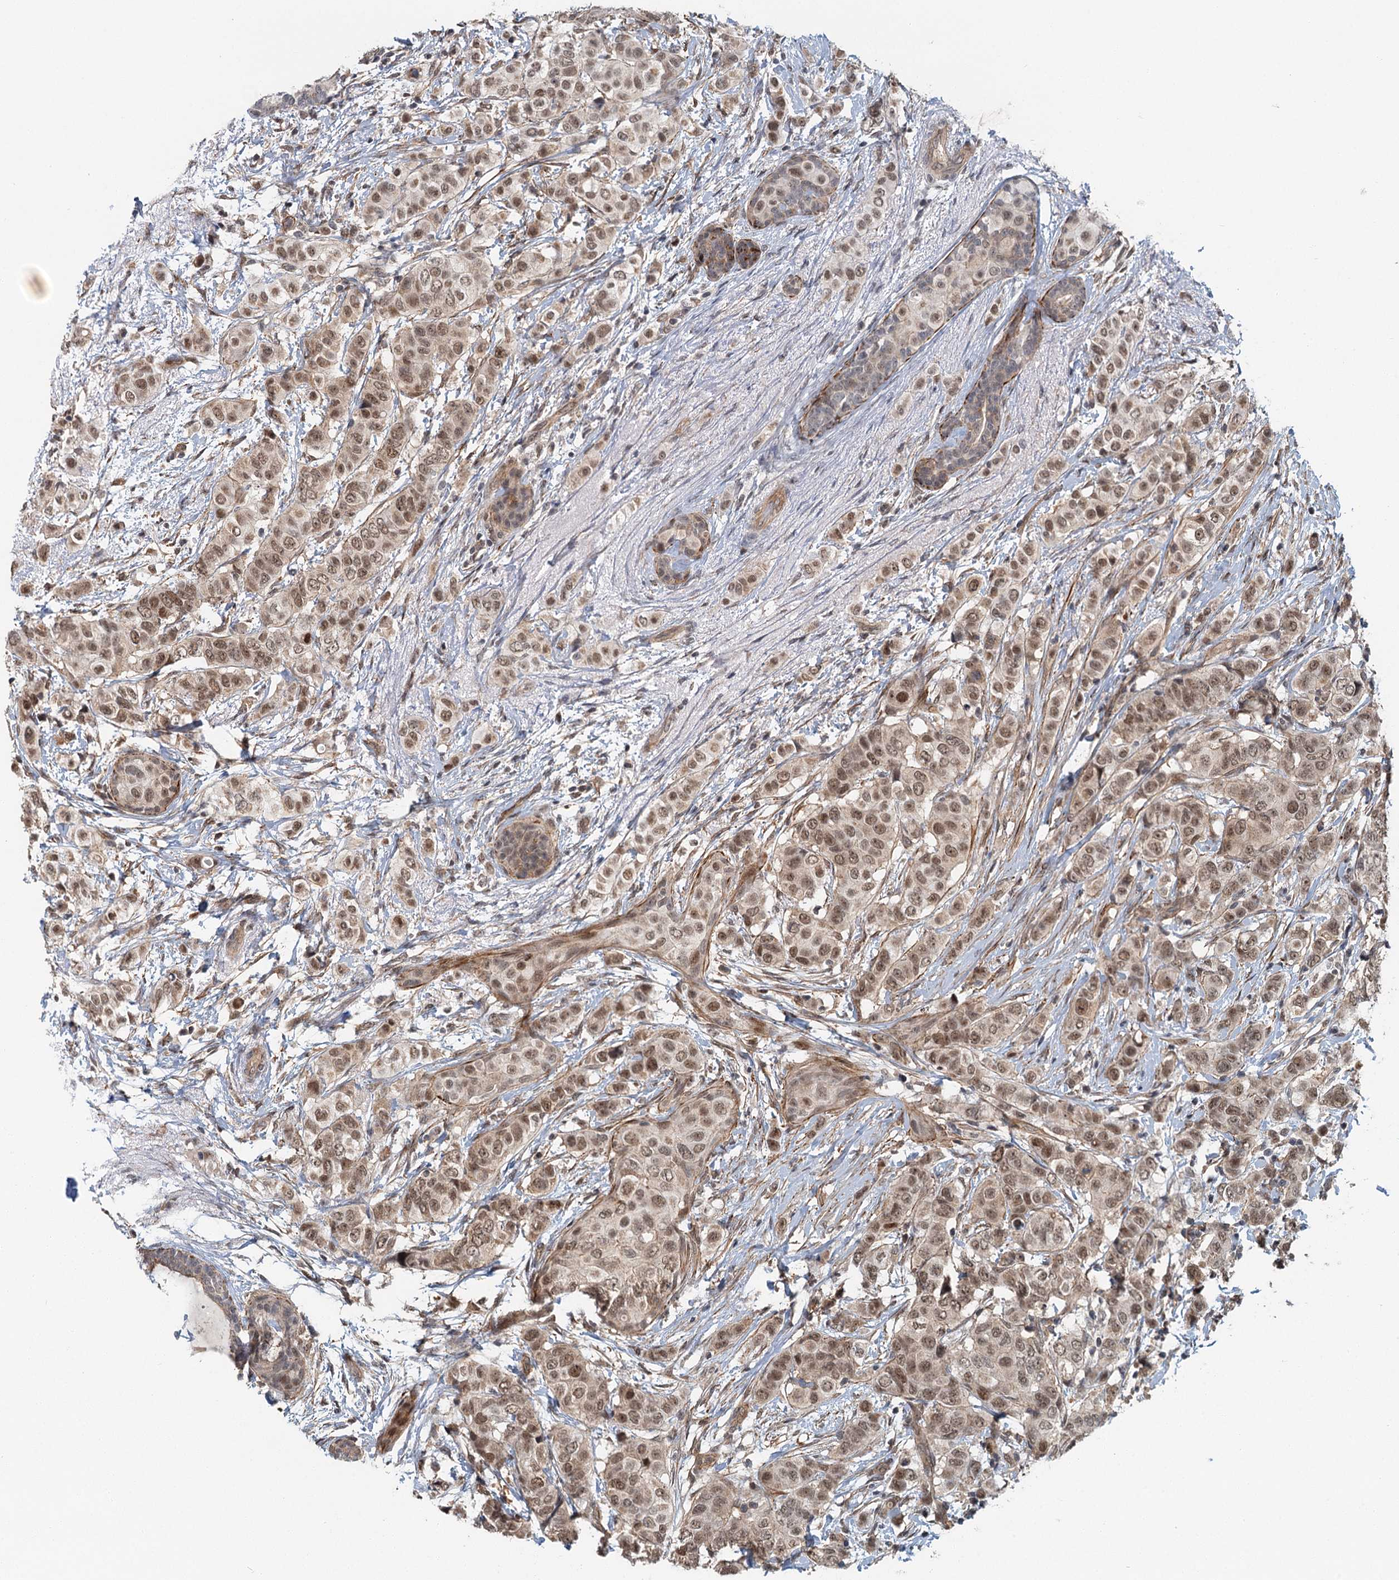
{"staining": {"intensity": "moderate", "quantity": ">75%", "location": "nuclear"}, "tissue": "breast cancer", "cell_type": "Tumor cells", "image_type": "cancer", "snomed": [{"axis": "morphology", "description": "Lobular carcinoma"}, {"axis": "topography", "description": "Breast"}], "caption": "Breast cancer (lobular carcinoma) stained for a protein demonstrates moderate nuclear positivity in tumor cells. (DAB (3,3'-diaminobenzidine) IHC, brown staining for protein, blue staining for nuclei).", "gene": "TAS2R42", "patient": {"sex": "female", "age": 51}}